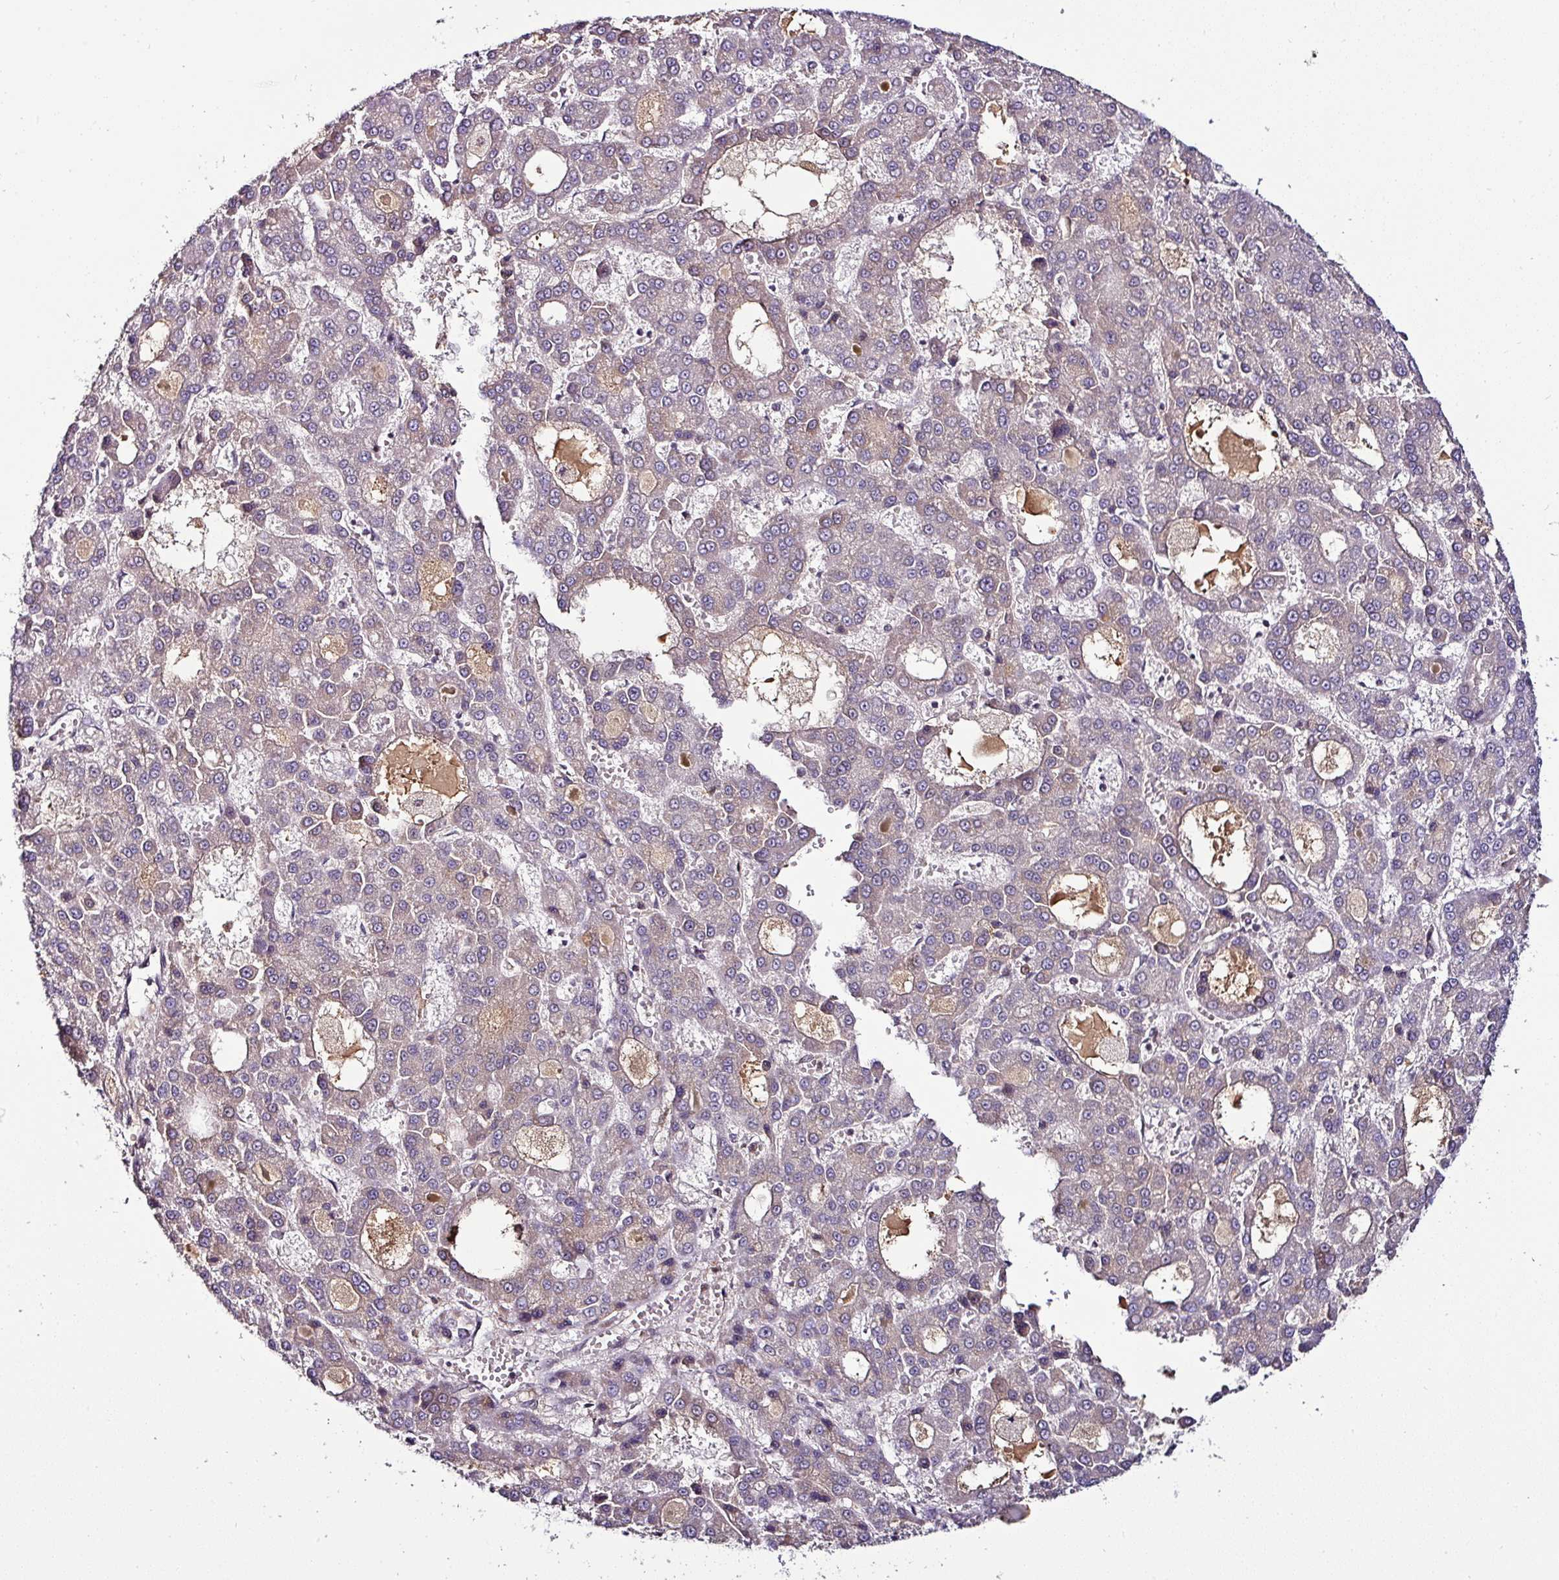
{"staining": {"intensity": "weak", "quantity": "<25%", "location": "cytoplasmic/membranous"}, "tissue": "liver cancer", "cell_type": "Tumor cells", "image_type": "cancer", "snomed": [{"axis": "morphology", "description": "Carcinoma, Hepatocellular, NOS"}, {"axis": "topography", "description": "Liver"}], "caption": "Tumor cells show no significant protein staining in liver cancer.", "gene": "KLF16", "patient": {"sex": "male", "age": 70}}